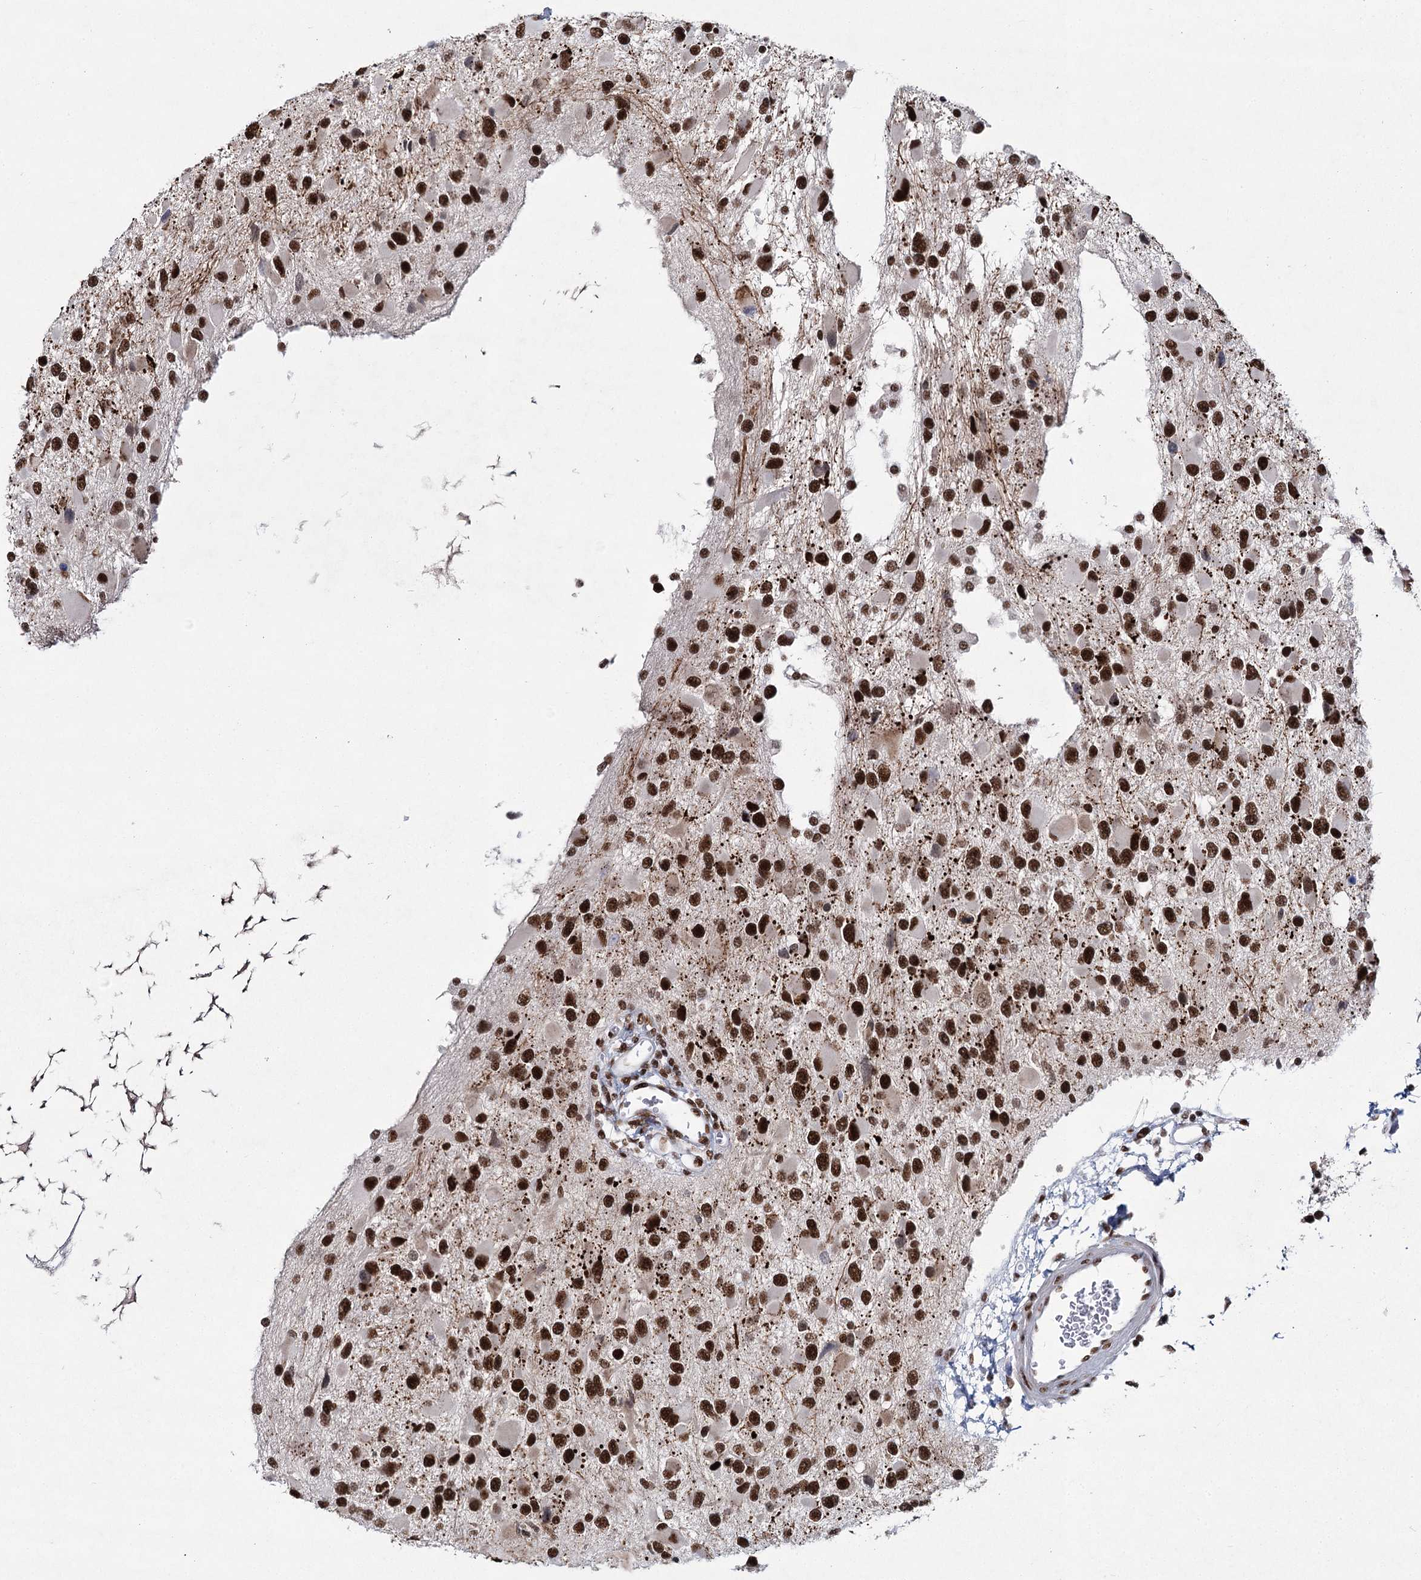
{"staining": {"intensity": "strong", "quantity": ">75%", "location": "nuclear"}, "tissue": "glioma", "cell_type": "Tumor cells", "image_type": "cancer", "snomed": [{"axis": "morphology", "description": "Glioma, malignant, High grade"}, {"axis": "topography", "description": "Brain"}], "caption": "Immunohistochemical staining of high-grade glioma (malignant) reveals high levels of strong nuclear protein expression in about >75% of tumor cells.", "gene": "SCAF8", "patient": {"sex": "male", "age": 53}}